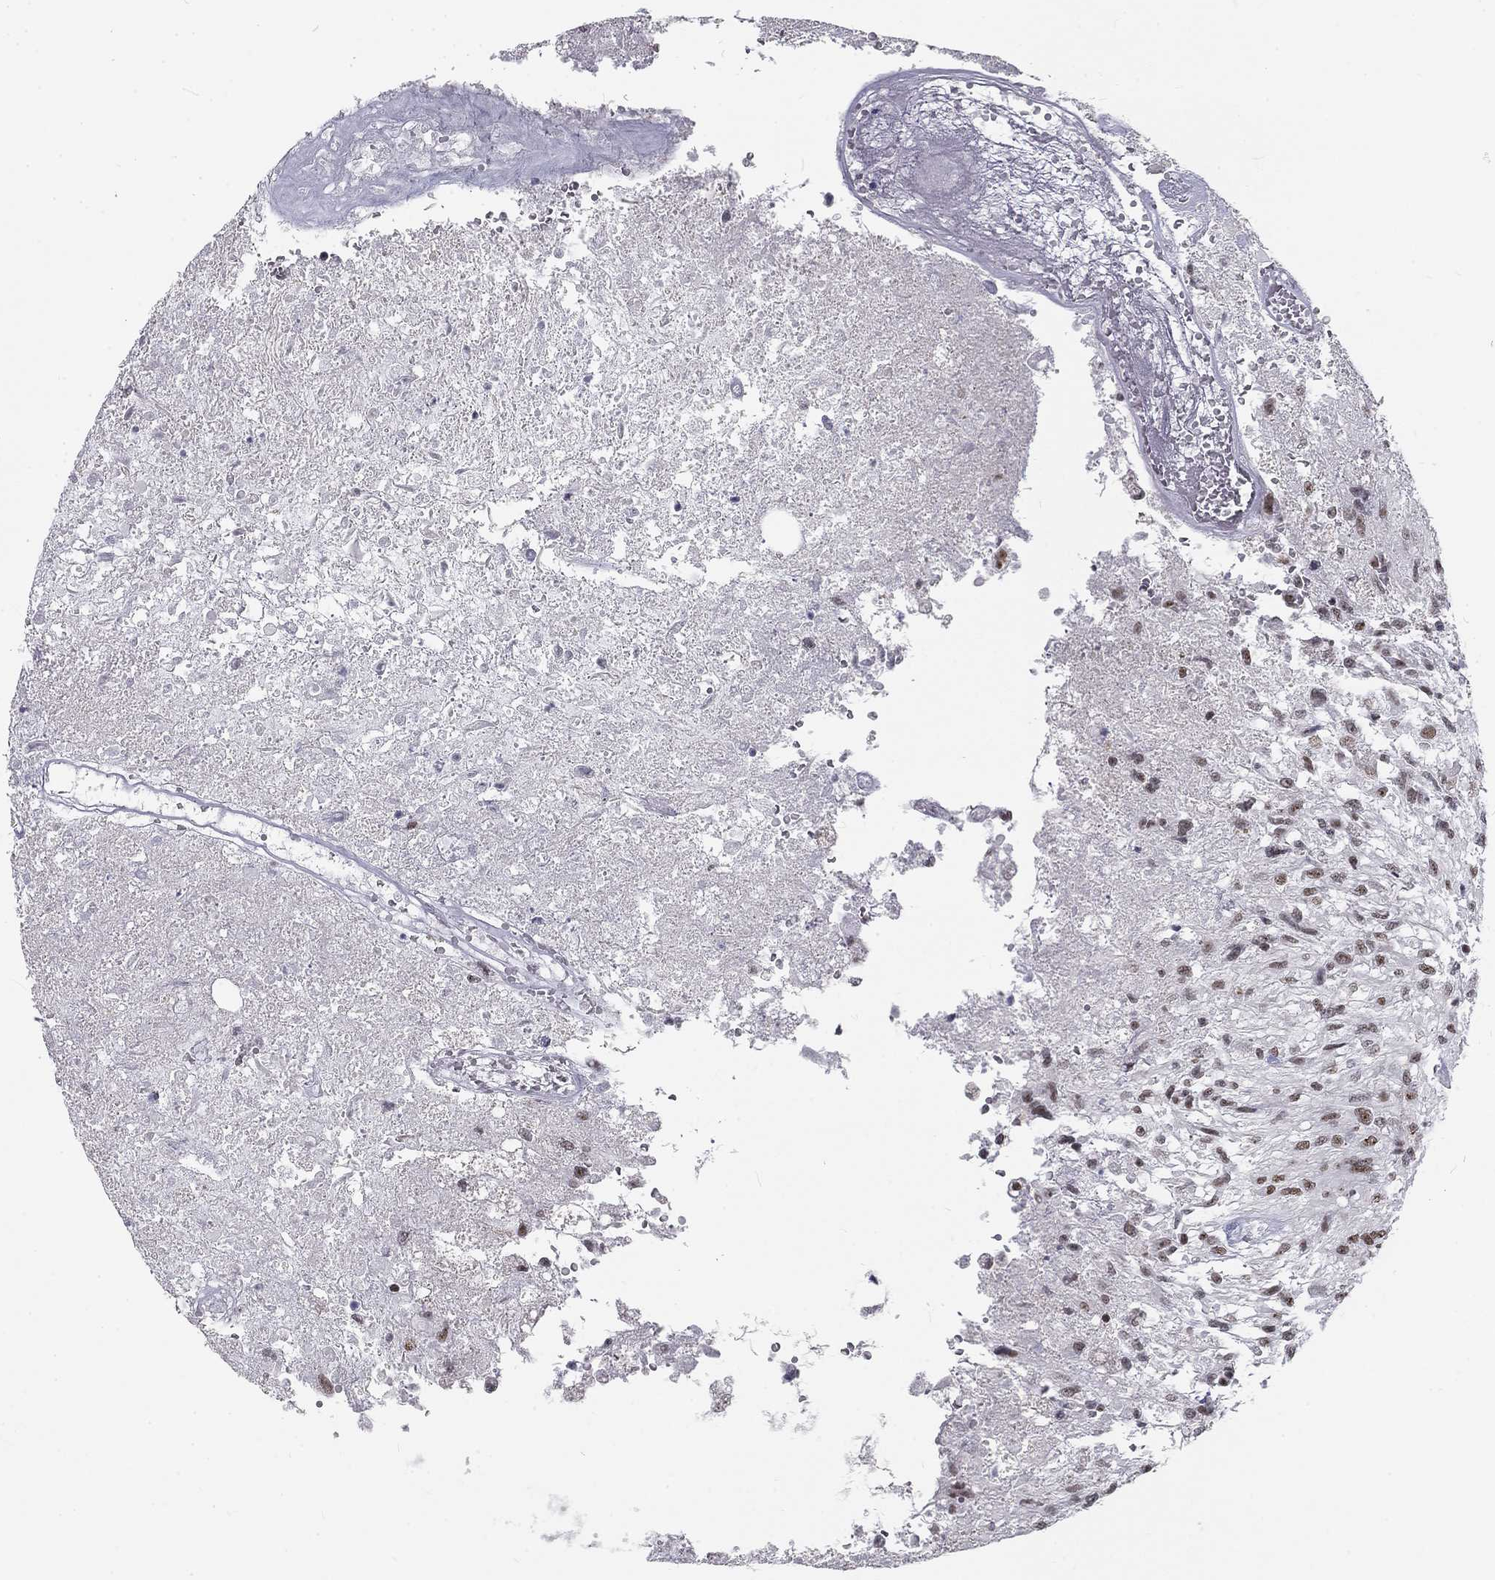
{"staining": {"intensity": "moderate", "quantity": "25%-75%", "location": "nuclear"}, "tissue": "glioma", "cell_type": "Tumor cells", "image_type": "cancer", "snomed": [{"axis": "morphology", "description": "Glioma, malignant, High grade"}, {"axis": "topography", "description": "Brain"}], "caption": "A high-resolution histopathology image shows immunohistochemistry staining of malignant glioma (high-grade), which exhibits moderate nuclear positivity in about 25%-75% of tumor cells.", "gene": "SNORC", "patient": {"sex": "male", "age": 56}}